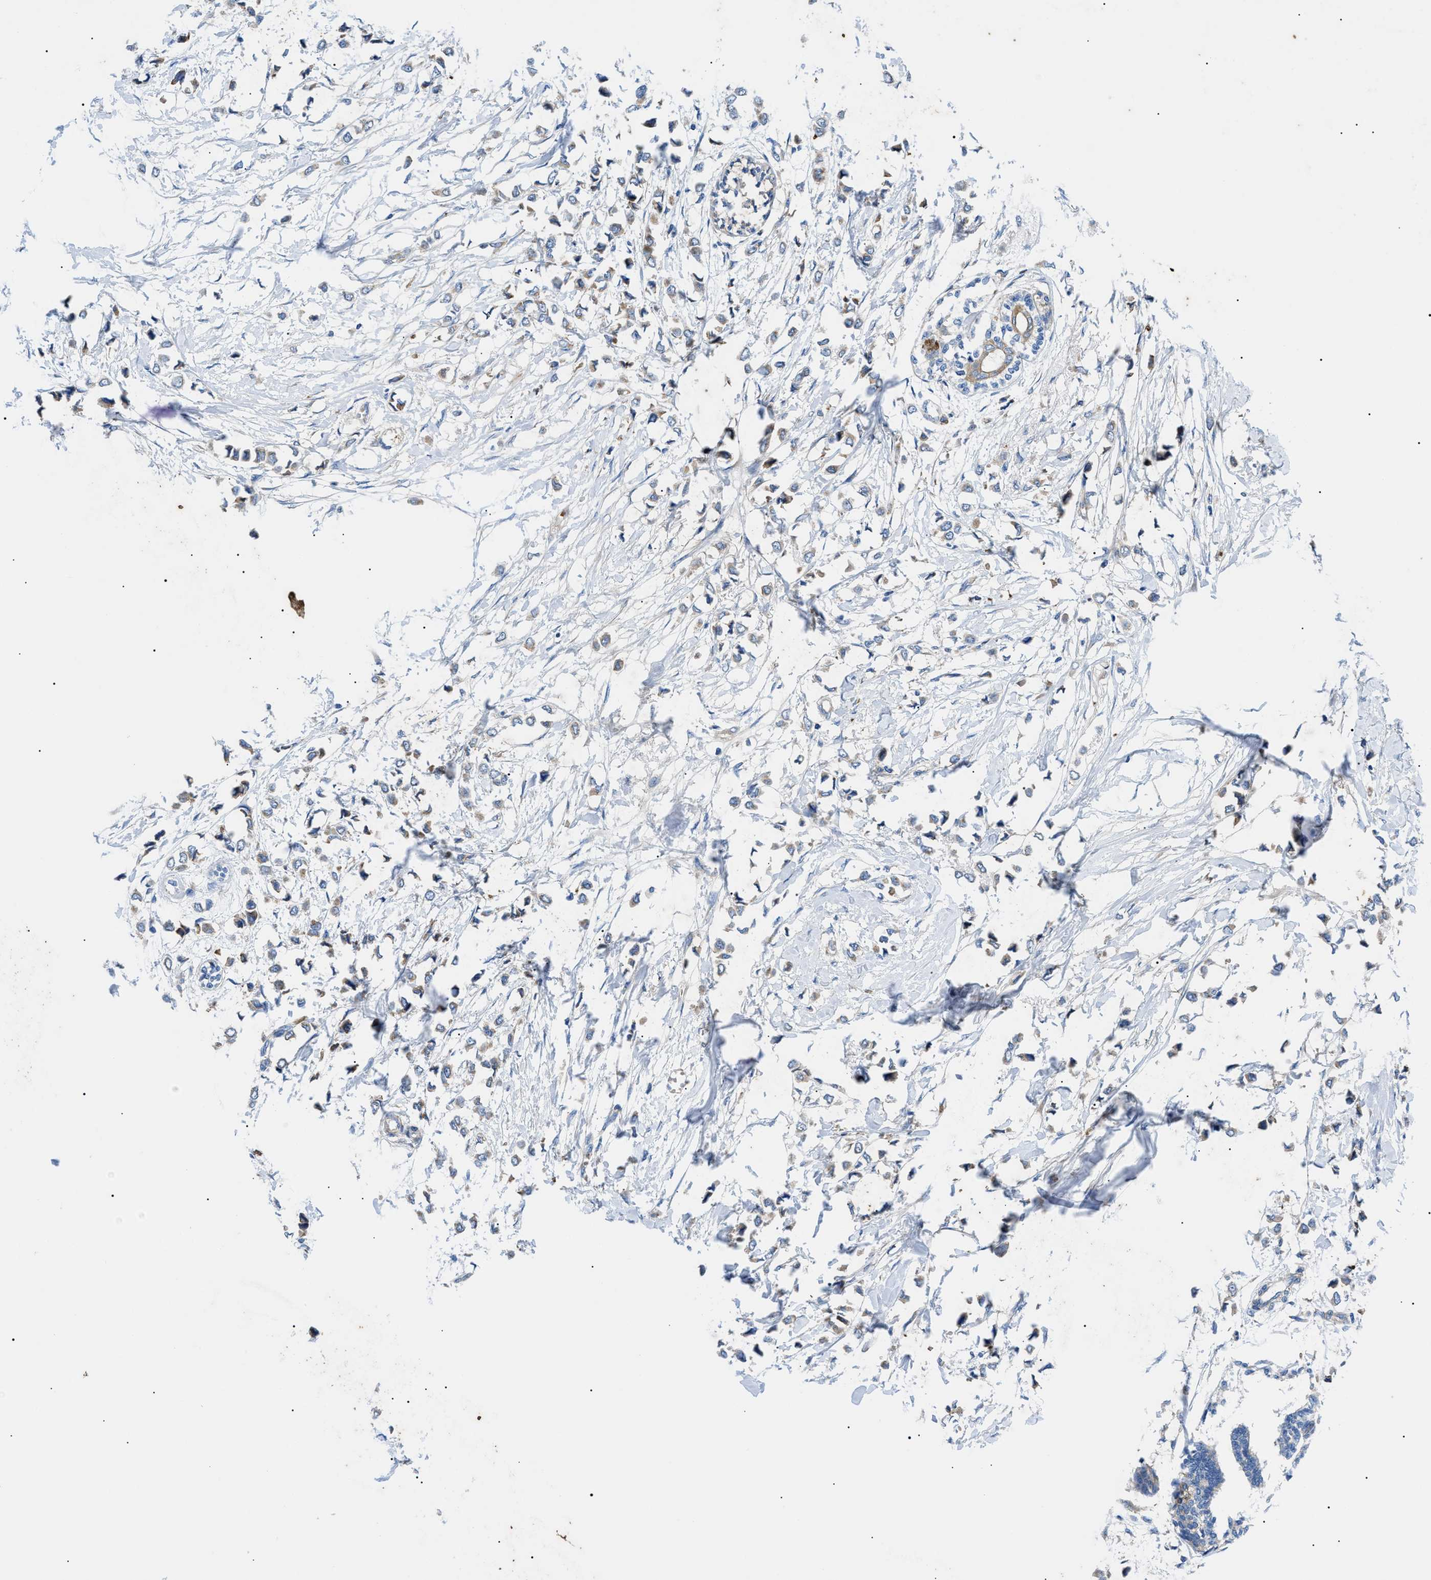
{"staining": {"intensity": "weak", "quantity": ">75%", "location": "cytoplasmic/membranous"}, "tissue": "breast cancer", "cell_type": "Tumor cells", "image_type": "cancer", "snomed": [{"axis": "morphology", "description": "Lobular carcinoma"}, {"axis": "topography", "description": "Breast"}], "caption": "Breast cancer (lobular carcinoma) stained with a protein marker exhibits weak staining in tumor cells.", "gene": "HSPB8", "patient": {"sex": "female", "age": 51}}